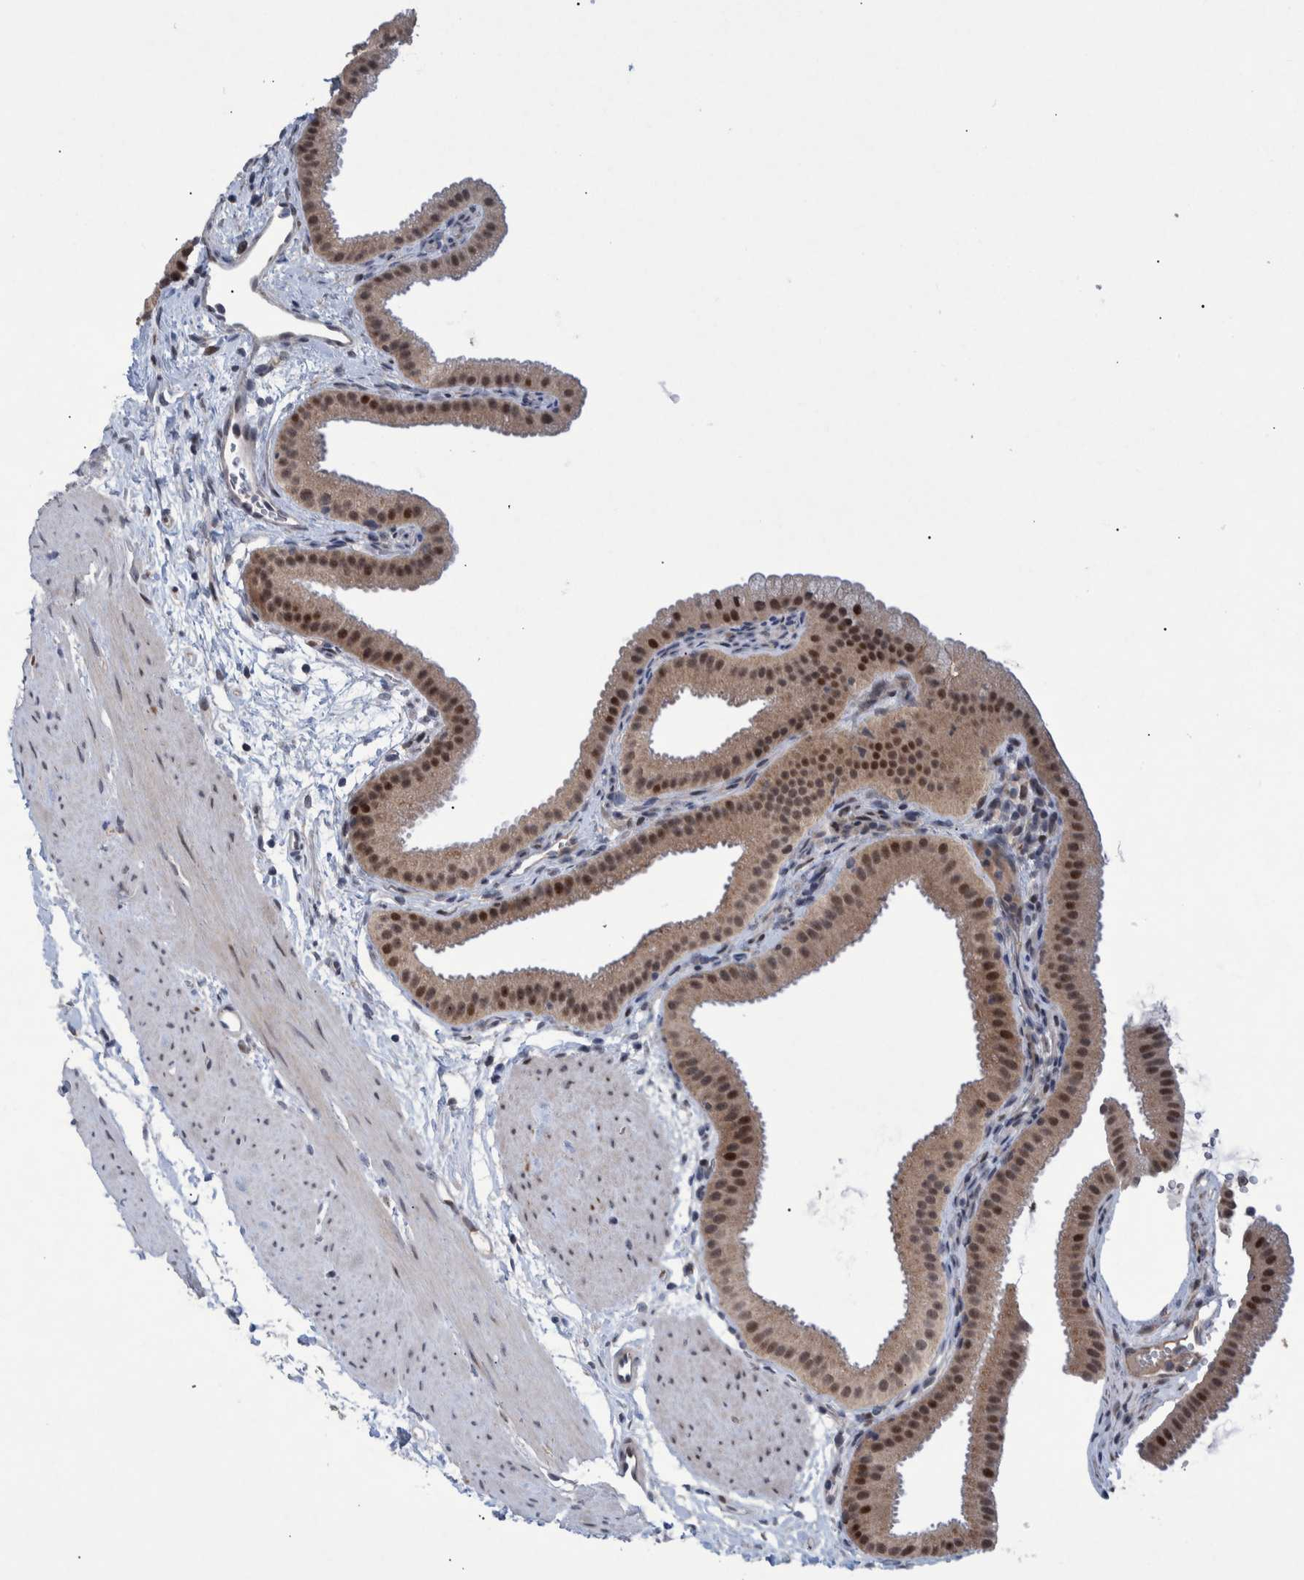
{"staining": {"intensity": "strong", "quantity": "25%-75%", "location": "cytoplasmic/membranous,nuclear"}, "tissue": "gallbladder", "cell_type": "Glandular cells", "image_type": "normal", "snomed": [{"axis": "morphology", "description": "Normal tissue, NOS"}, {"axis": "topography", "description": "Gallbladder"}], "caption": "IHC image of benign gallbladder: human gallbladder stained using immunohistochemistry (IHC) displays high levels of strong protein expression localized specifically in the cytoplasmic/membranous,nuclear of glandular cells, appearing as a cytoplasmic/membranous,nuclear brown color.", "gene": "ESRP1", "patient": {"sex": "female", "age": 64}}